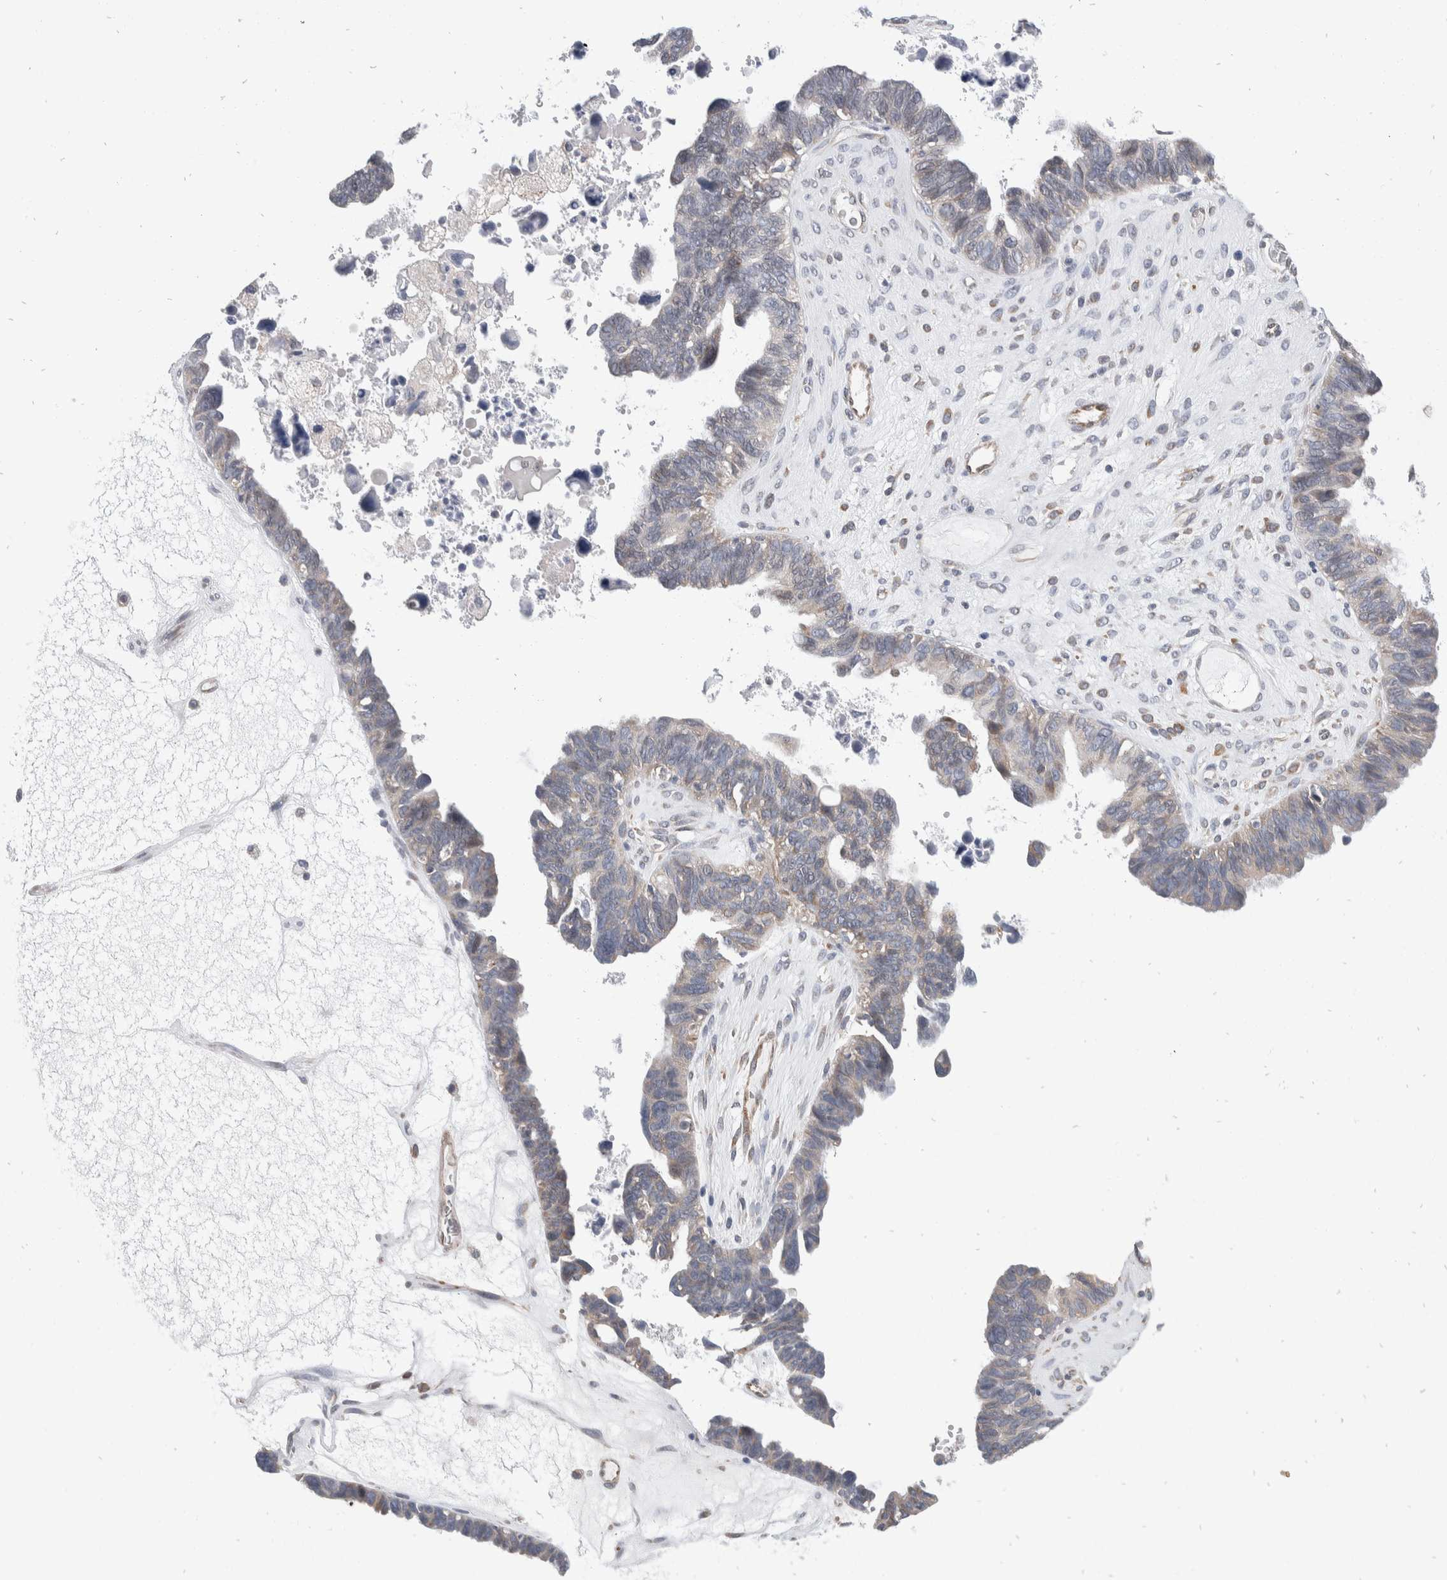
{"staining": {"intensity": "weak", "quantity": "25%-75%", "location": "cytoplasmic/membranous"}, "tissue": "ovarian cancer", "cell_type": "Tumor cells", "image_type": "cancer", "snomed": [{"axis": "morphology", "description": "Cystadenocarcinoma, serous, NOS"}, {"axis": "topography", "description": "Ovary"}], "caption": "A brown stain labels weak cytoplasmic/membranous staining of a protein in ovarian cancer tumor cells.", "gene": "TMEM245", "patient": {"sex": "female", "age": 79}}